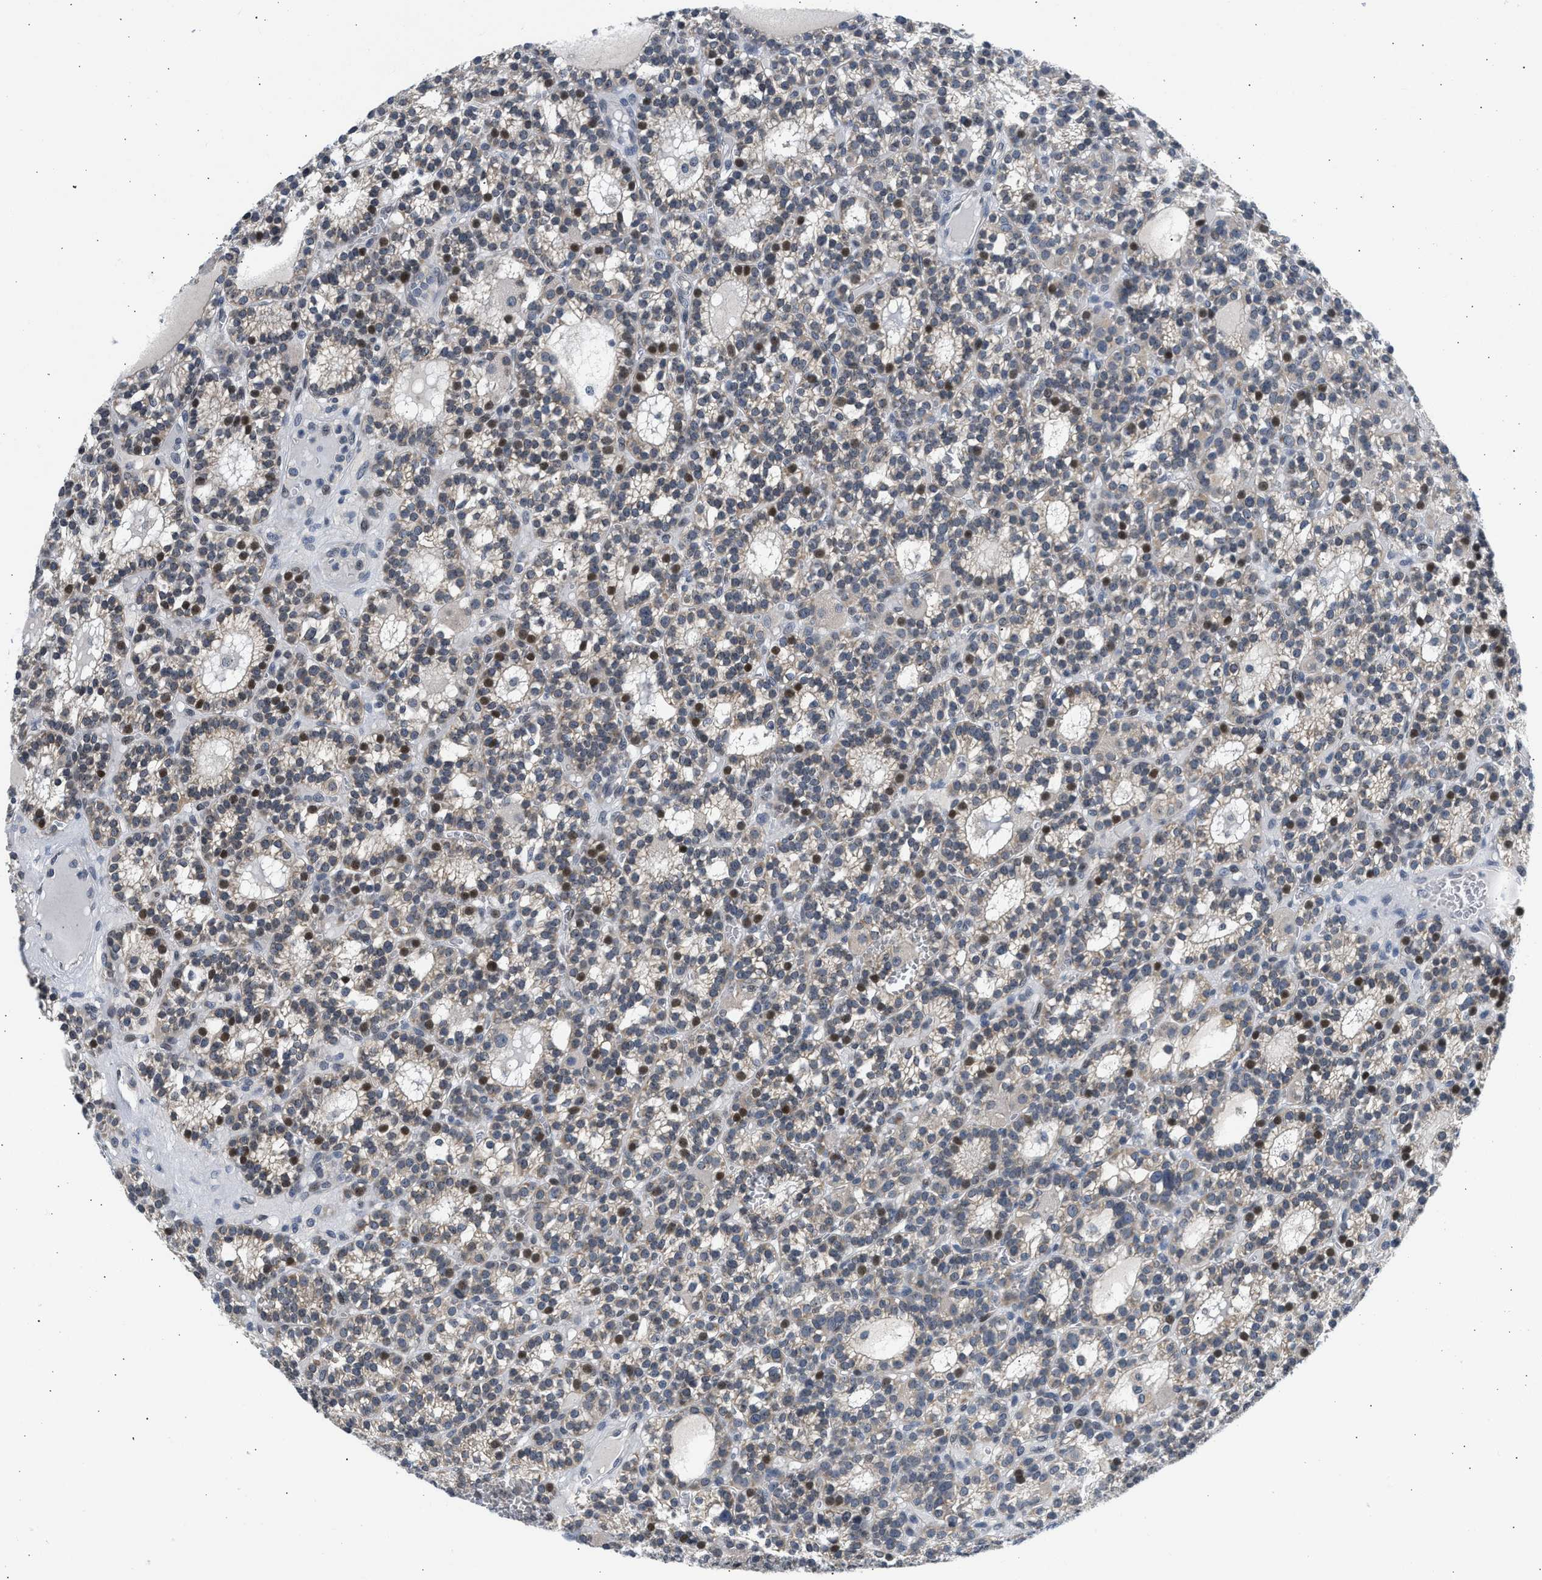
{"staining": {"intensity": "moderate", "quantity": "<25%", "location": "nuclear"}, "tissue": "parathyroid gland", "cell_type": "Glandular cells", "image_type": "normal", "snomed": [{"axis": "morphology", "description": "Normal tissue, NOS"}, {"axis": "morphology", "description": "Adenoma, NOS"}, {"axis": "topography", "description": "Parathyroid gland"}], "caption": "This is an image of immunohistochemistry (IHC) staining of benign parathyroid gland, which shows moderate expression in the nuclear of glandular cells.", "gene": "OLIG3", "patient": {"sex": "female", "age": 58}}